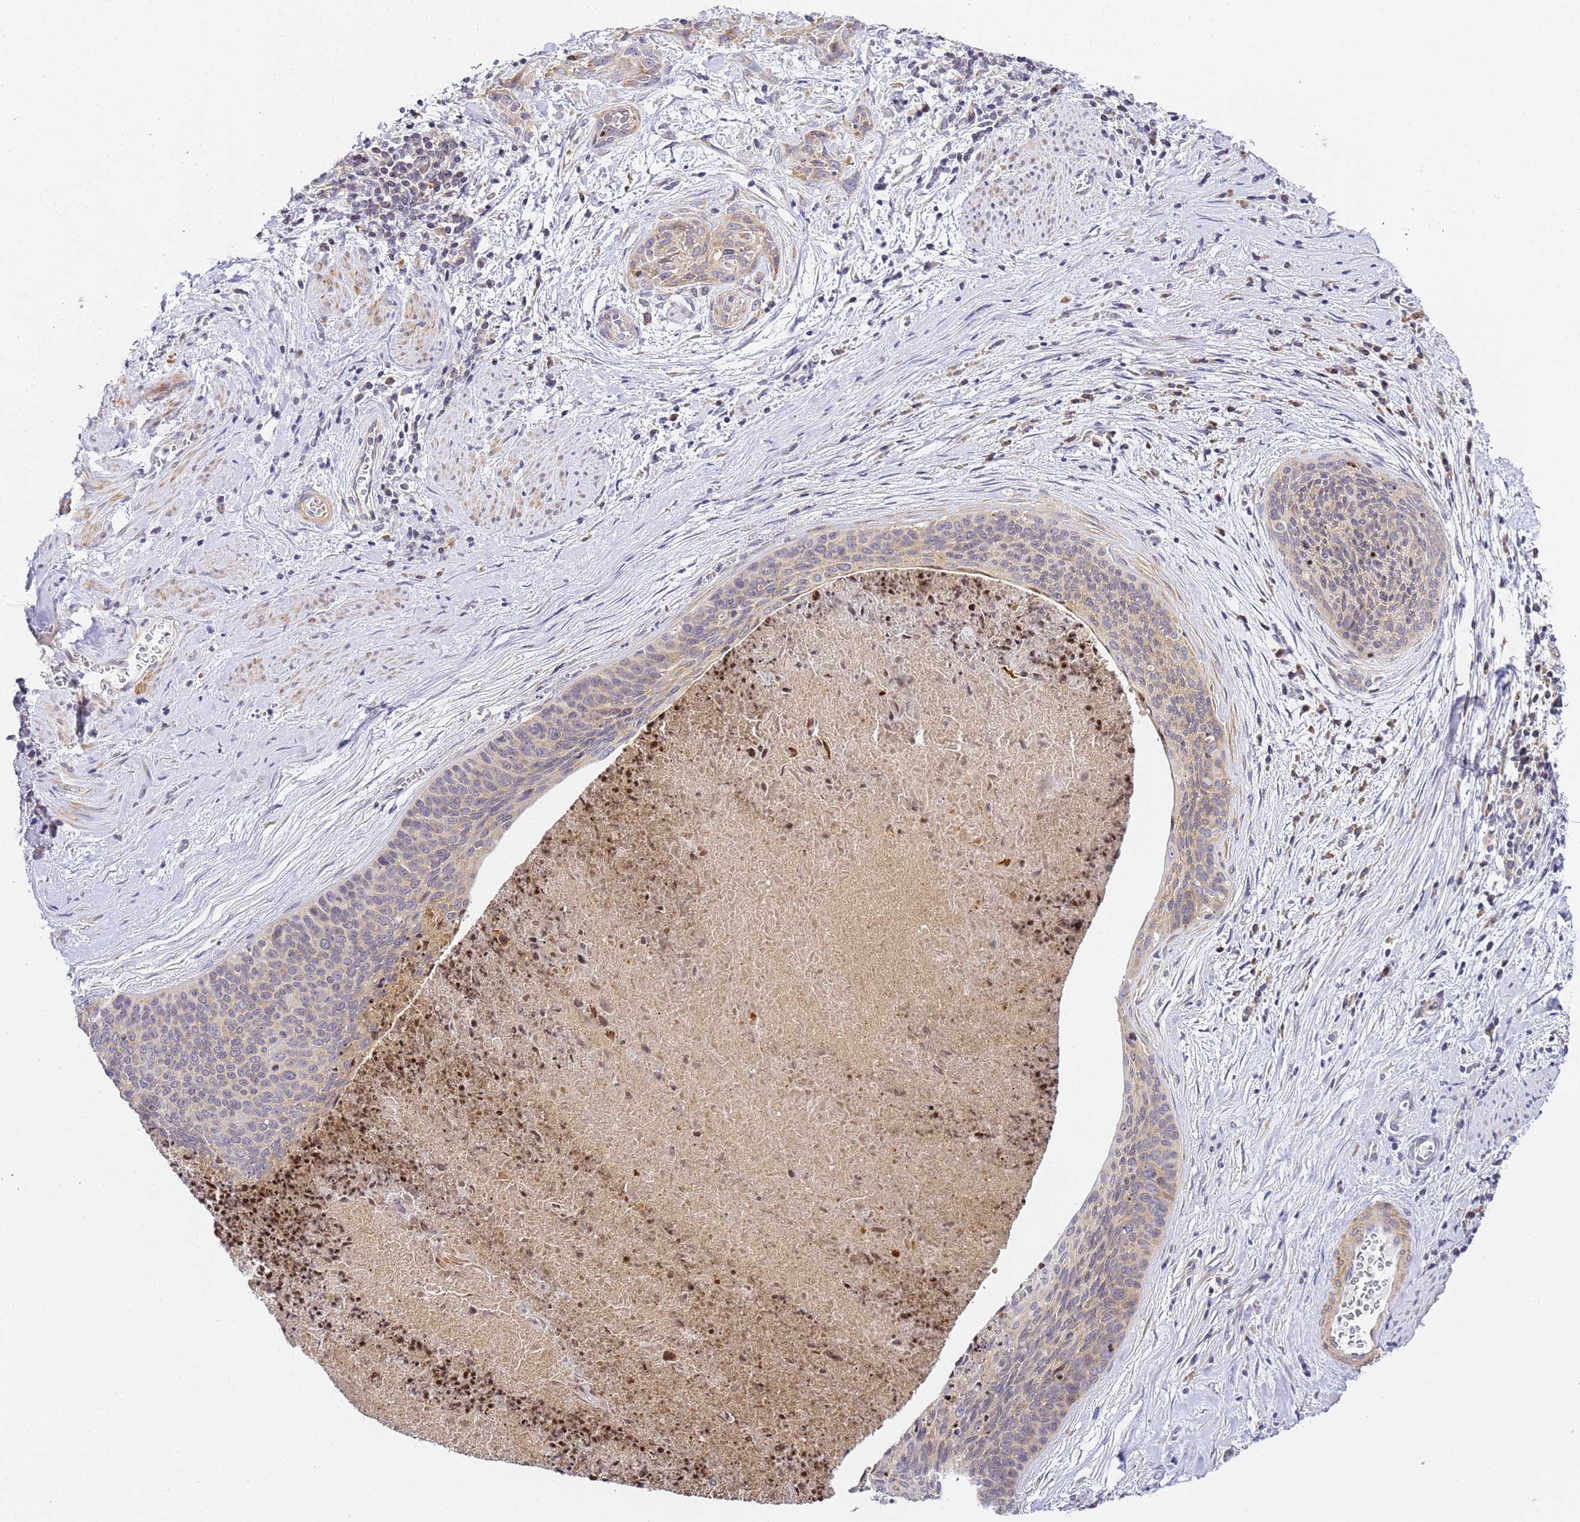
{"staining": {"intensity": "weak", "quantity": "25%-75%", "location": "cytoplasmic/membranous"}, "tissue": "cervical cancer", "cell_type": "Tumor cells", "image_type": "cancer", "snomed": [{"axis": "morphology", "description": "Squamous cell carcinoma, NOS"}, {"axis": "topography", "description": "Cervix"}], "caption": "Tumor cells exhibit low levels of weak cytoplasmic/membranous positivity in about 25%-75% of cells in squamous cell carcinoma (cervical).", "gene": "RPL13A", "patient": {"sex": "female", "age": 55}}